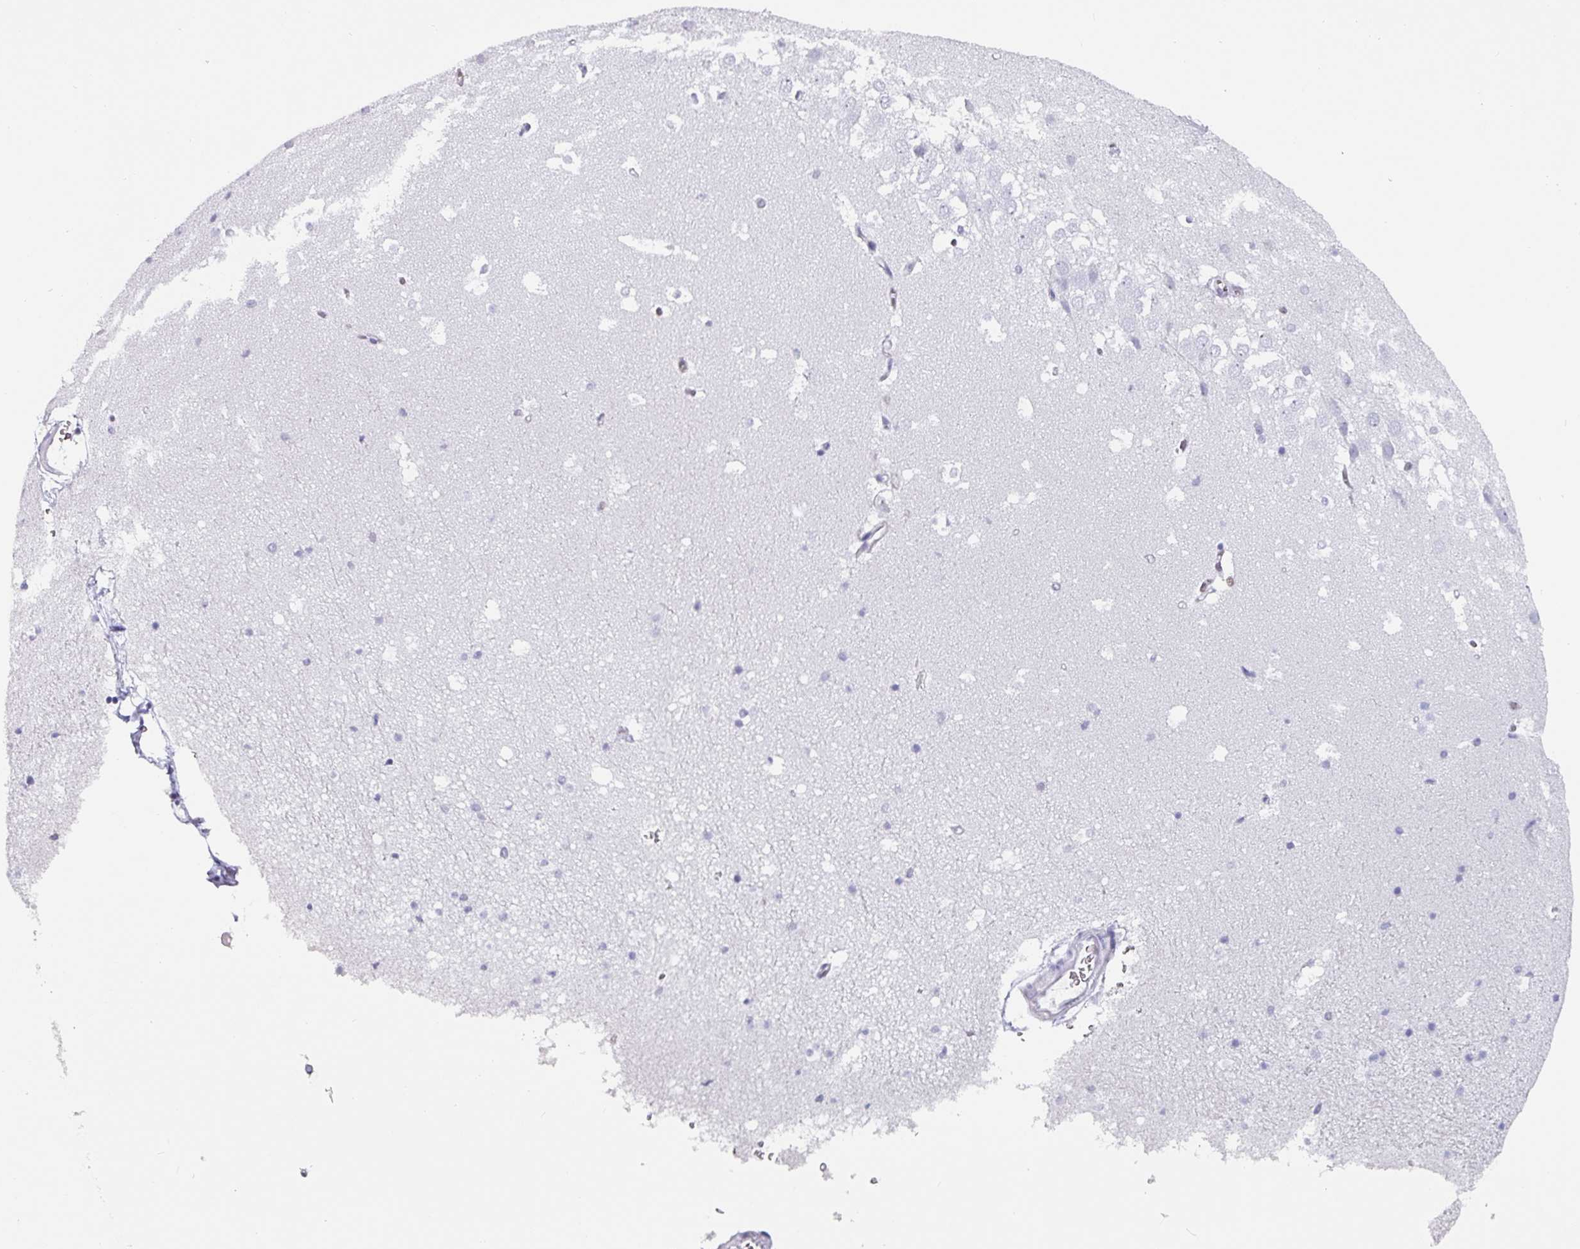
{"staining": {"intensity": "negative", "quantity": "none", "location": "none"}, "tissue": "hippocampus", "cell_type": "Glial cells", "image_type": "normal", "snomed": [{"axis": "morphology", "description": "Normal tissue, NOS"}, {"axis": "topography", "description": "Hippocampus"}], "caption": "This image is of unremarkable hippocampus stained with immunohistochemistry to label a protein in brown with the nuclei are counter-stained blue. There is no positivity in glial cells. (DAB IHC with hematoxylin counter stain).", "gene": "ZNF816", "patient": {"sex": "male", "age": 37}}